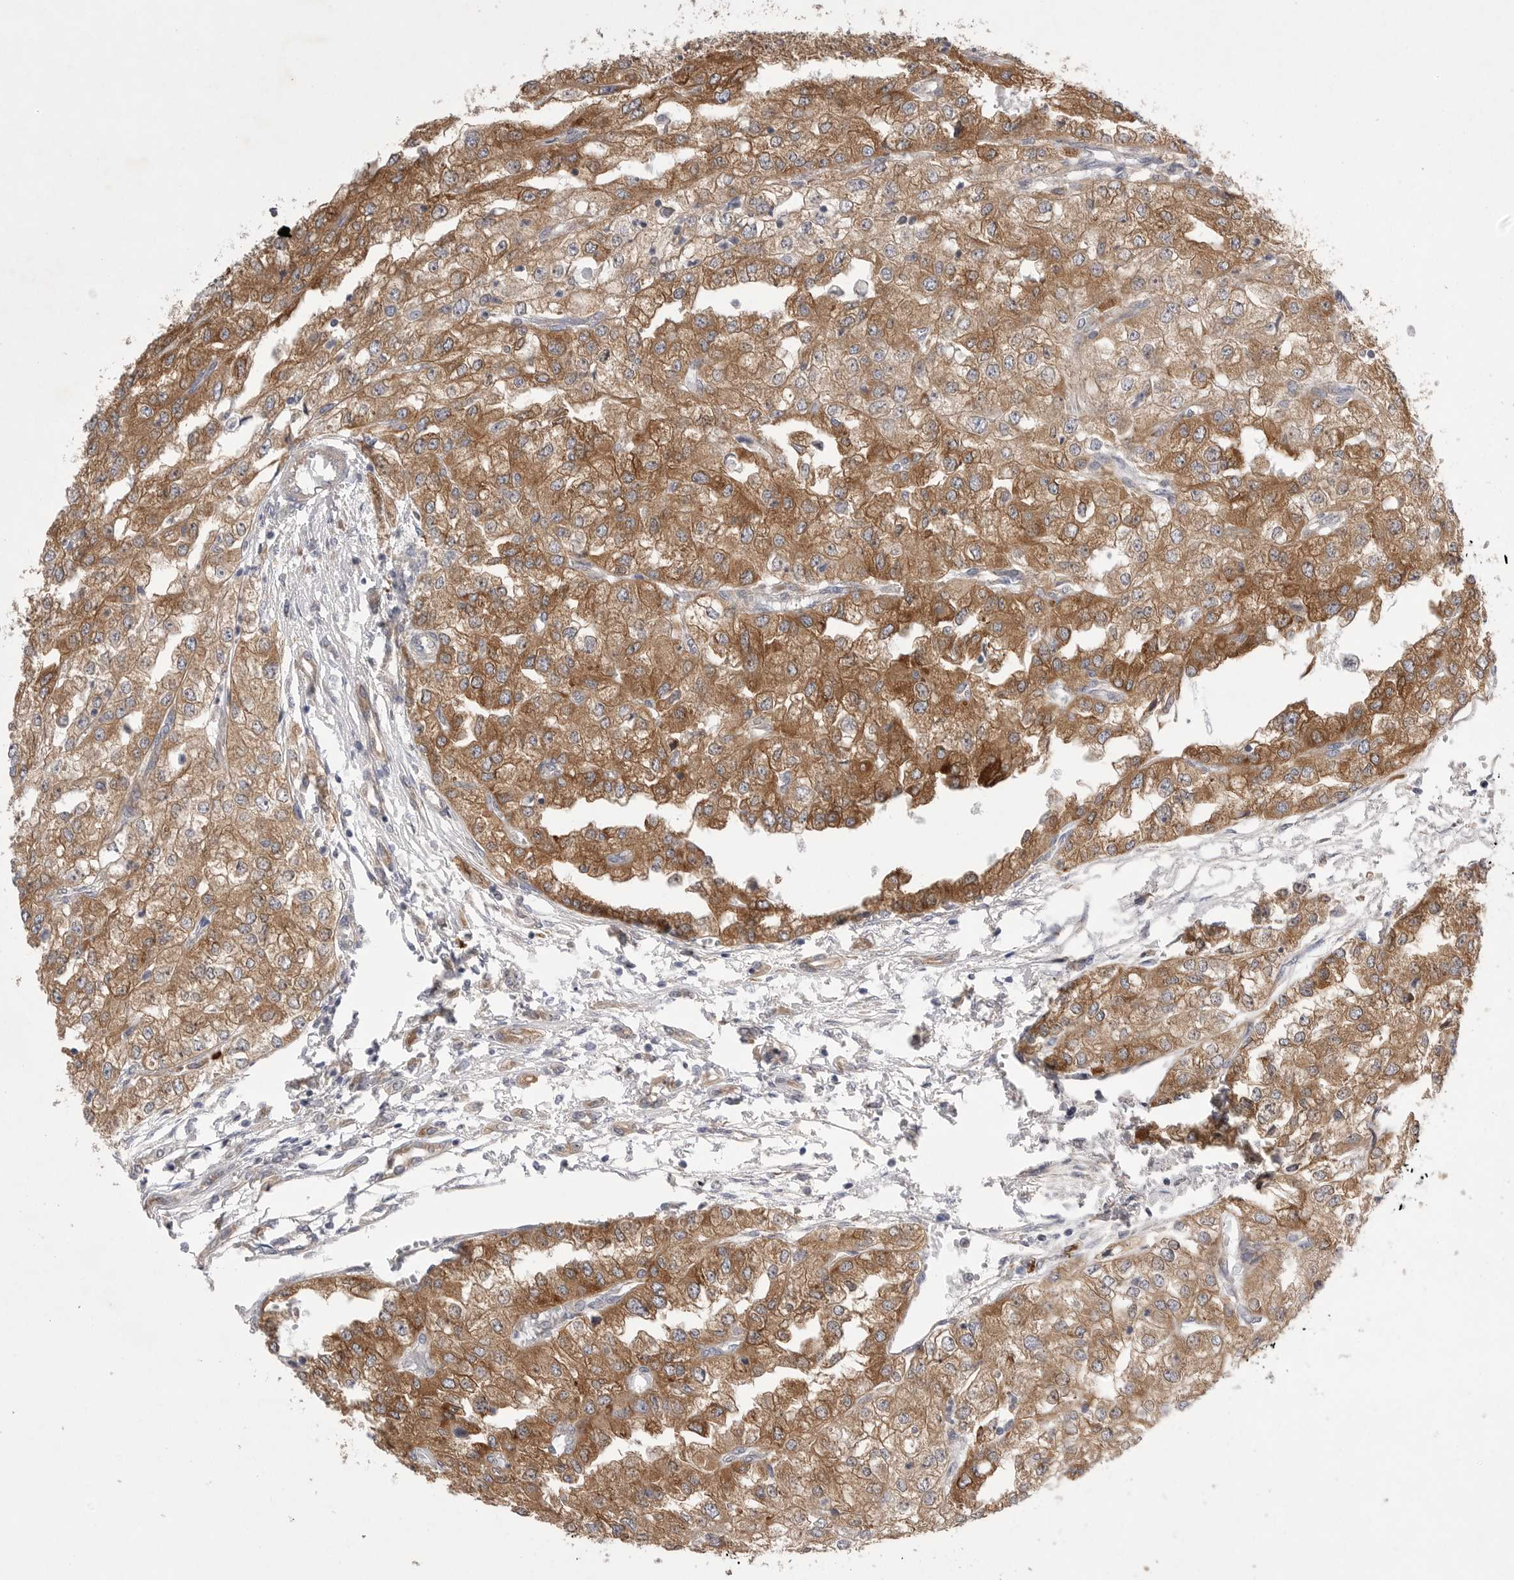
{"staining": {"intensity": "moderate", "quantity": ">75%", "location": "cytoplasmic/membranous"}, "tissue": "renal cancer", "cell_type": "Tumor cells", "image_type": "cancer", "snomed": [{"axis": "morphology", "description": "Adenocarcinoma, NOS"}, {"axis": "topography", "description": "Kidney"}], "caption": "The photomicrograph shows immunohistochemical staining of renal cancer (adenocarcinoma). There is moderate cytoplasmic/membranous positivity is identified in approximately >75% of tumor cells. The protein is stained brown, and the nuclei are stained in blue (DAB (3,3'-diaminobenzidine) IHC with brightfield microscopy, high magnification).", "gene": "VAC14", "patient": {"sex": "female", "age": 54}}